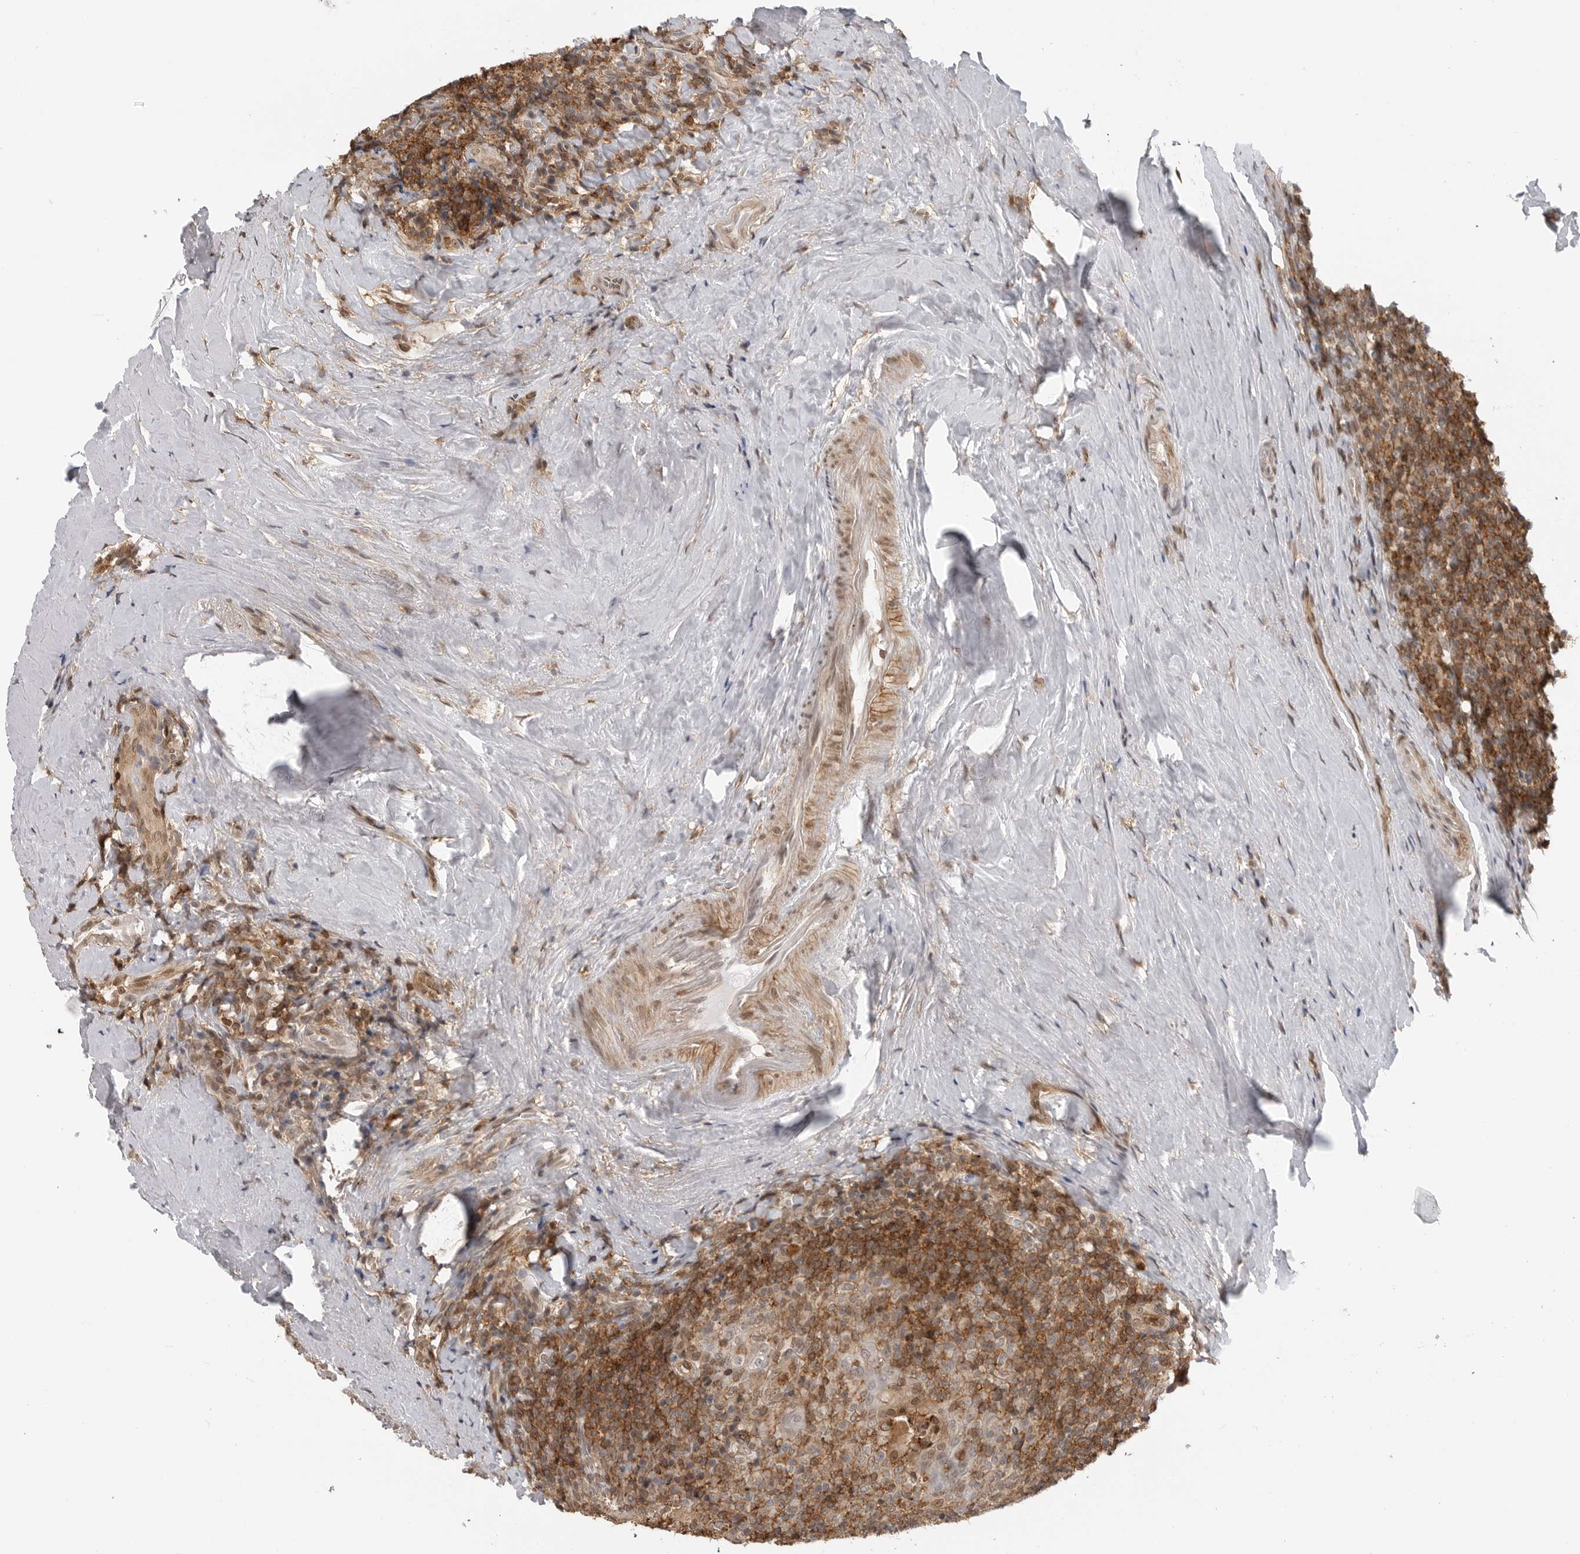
{"staining": {"intensity": "moderate", "quantity": "25%-75%", "location": "cytoplasmic/membranous"}, "tissue": "tonsil", "cell_type": "Germinal center cells", "image_type": "normal", "snomed": [{"axis": "morphology", "description": "Normal tissue, NOS"}, {"axis": "topography", "description": "Tonsil"}], "caption": "High-power microscopy captured an IHC image of benign tonsil, revealing moderate cytoplasmic/membranous expression in about 25%-75% of germinal center cells.", "gene": "ANXA11", "patient": {"sex": "male", "age": 37}}